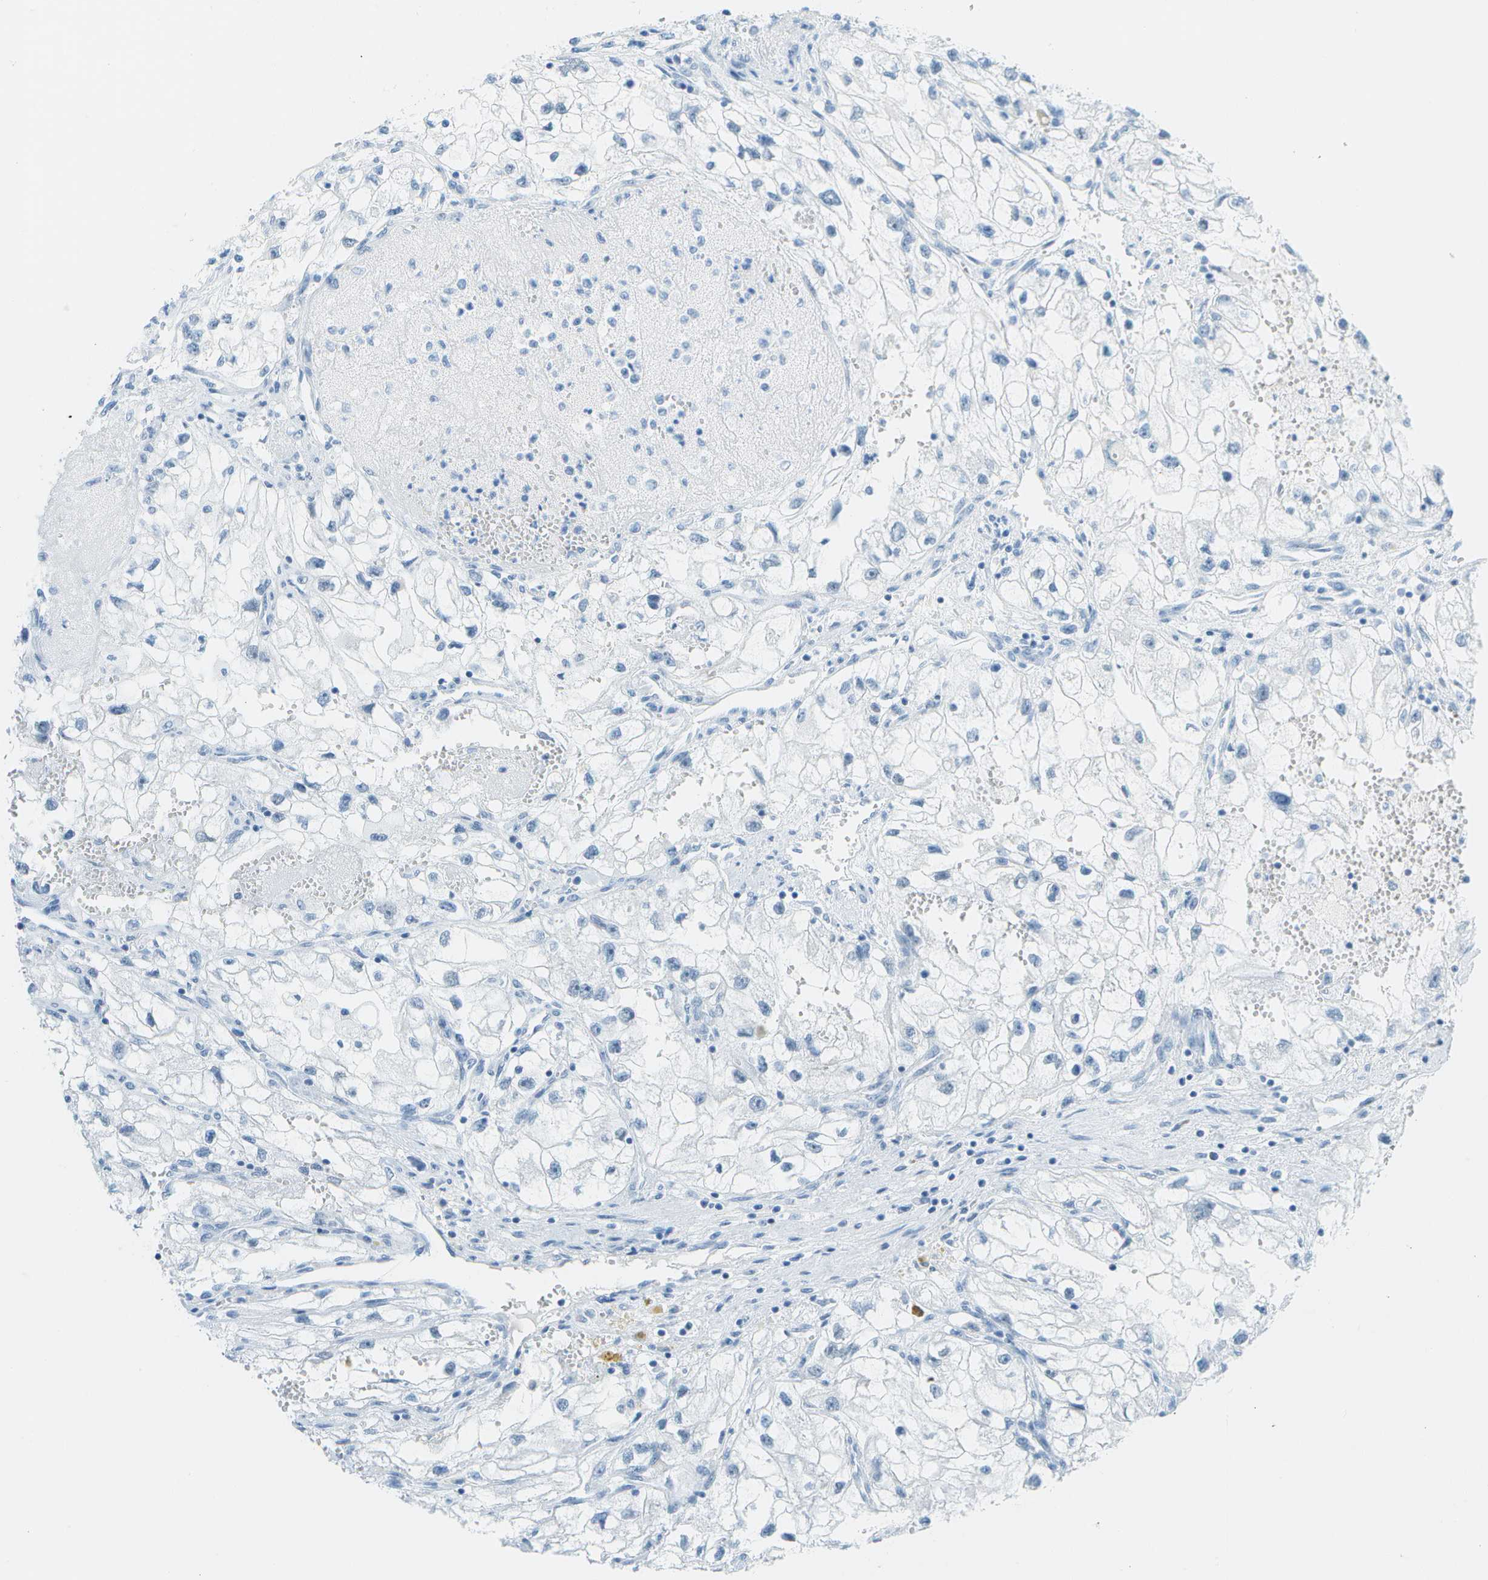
{"staining": {"intensity": "negative", "quantity": "none", "location": "none"}, "tissue": "renal cancer", "cell_type": "Tumor cells", "image_type": "cancer", "snomed": [{"axis": "morphology", "description": "Adenocarcinoma, NOS"}, {"axis": "topography", "description": "Kidney"}], "caption": "Immunohistochemical staining of human adenocarcinoma (renal) demonstrates no significant staining in tumor cells.", "gene": "NEK11", "patient": {"sex": "female", "age": 70}}